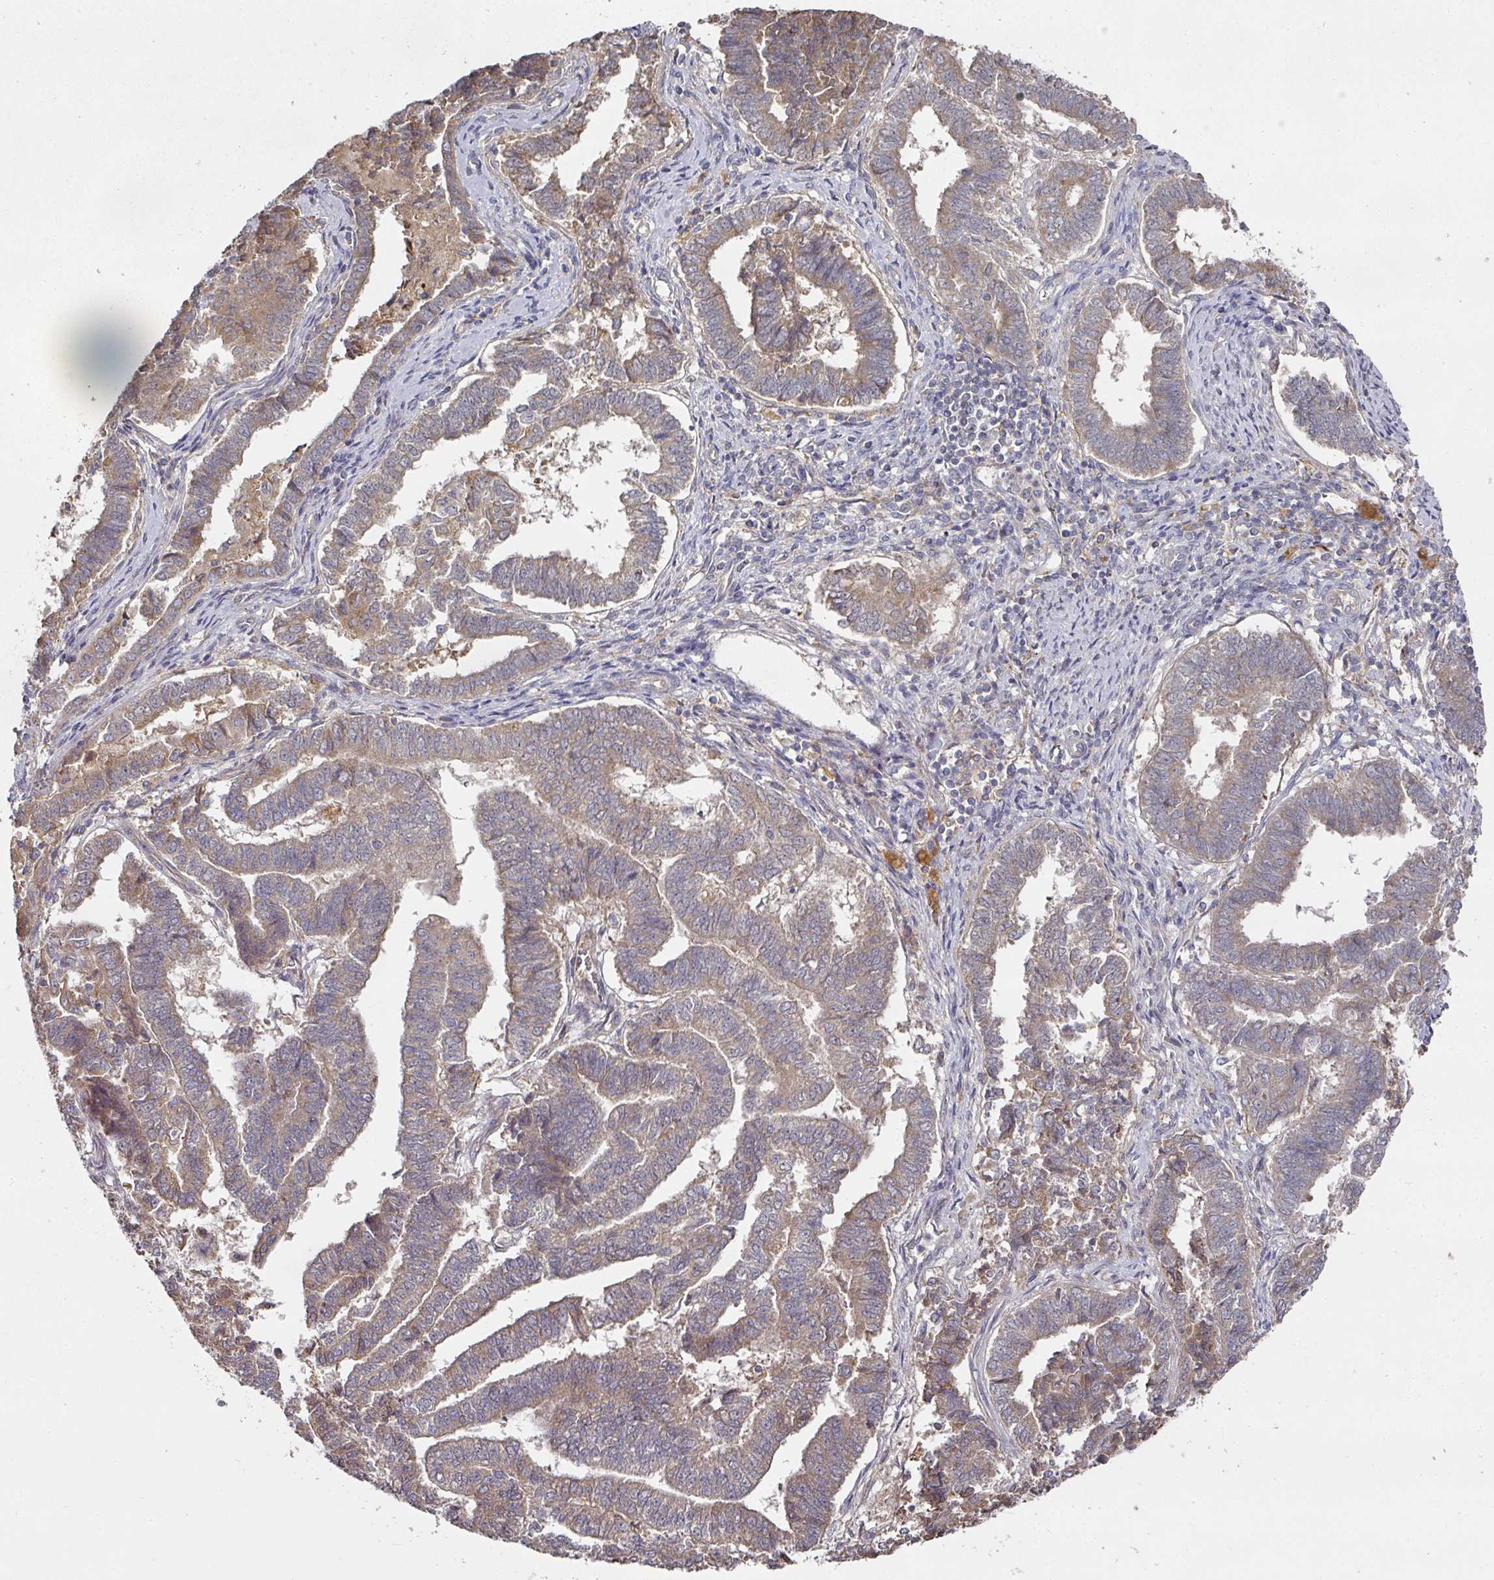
{"staining": {"intensity": "moderate", "quantity": "25%-75%", "location": "cytoplasmic/membranous"}, "tissue": "endometrial cancer", "cell_type": "Tumor cells", "image_type": "cancer", "snomed": [{"axis": "morphology", "description": "Adenocarcinoma, NOS"}, {"axis": "topography", "description": "Endometrium"}], "caption": "Adenocarcinoma (endometrial) stained for a protein (brown) exhibits moderate cytoplasmic/membranous positive positivity in approximately 25%-75% of tumor cells.", "gene": "CEP95", "patient": {"sex": "female", "age": 72}}